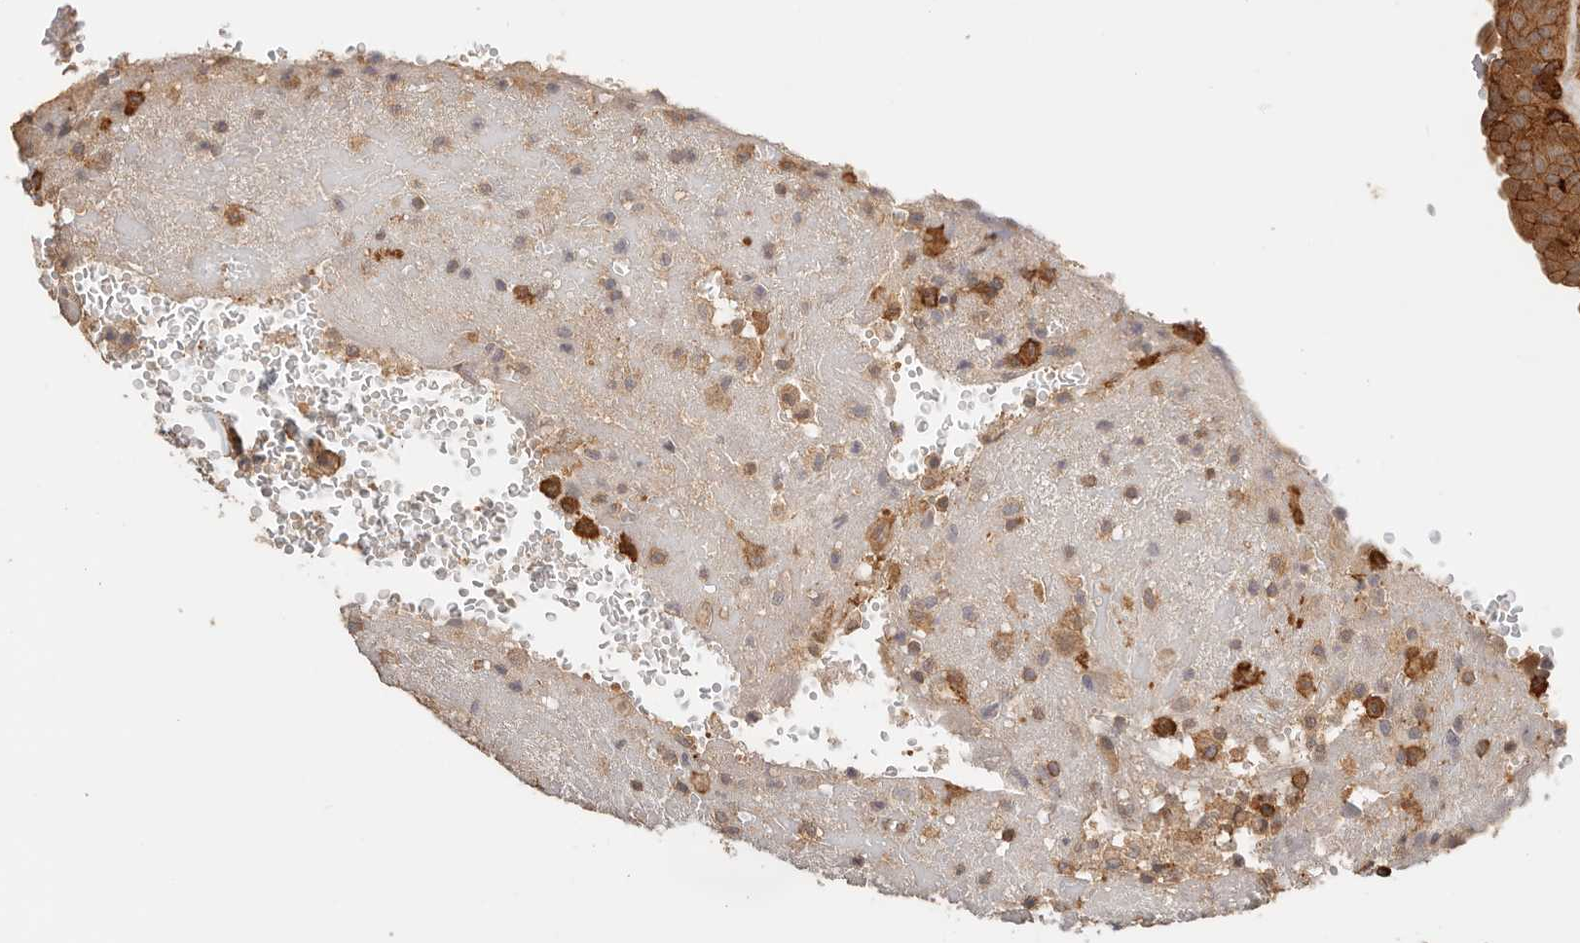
{"staining": {"intensity": "strong", "quantity": ">75%", "location": "cytoplasmic/membranous"}, "tissue": "thyroid cancer", "cell_type": "Tumor cells", "image_type": "cancer", "snomed": [{"axis": "morphology", "description": "Papillary adenocarcinoma, NOS"}, {"axis": "topography", "description": "Thyroid gland"}], "caption": "A micrograph showing strong cytoplasmic/membranous positivity in about >75% of tumor cells in papillary adenocarcinoma (thyroid), as visualized by brown immunohistochemical staining.", "gene": "AFDN", "patient": {"sex": "male", "age": 77}}